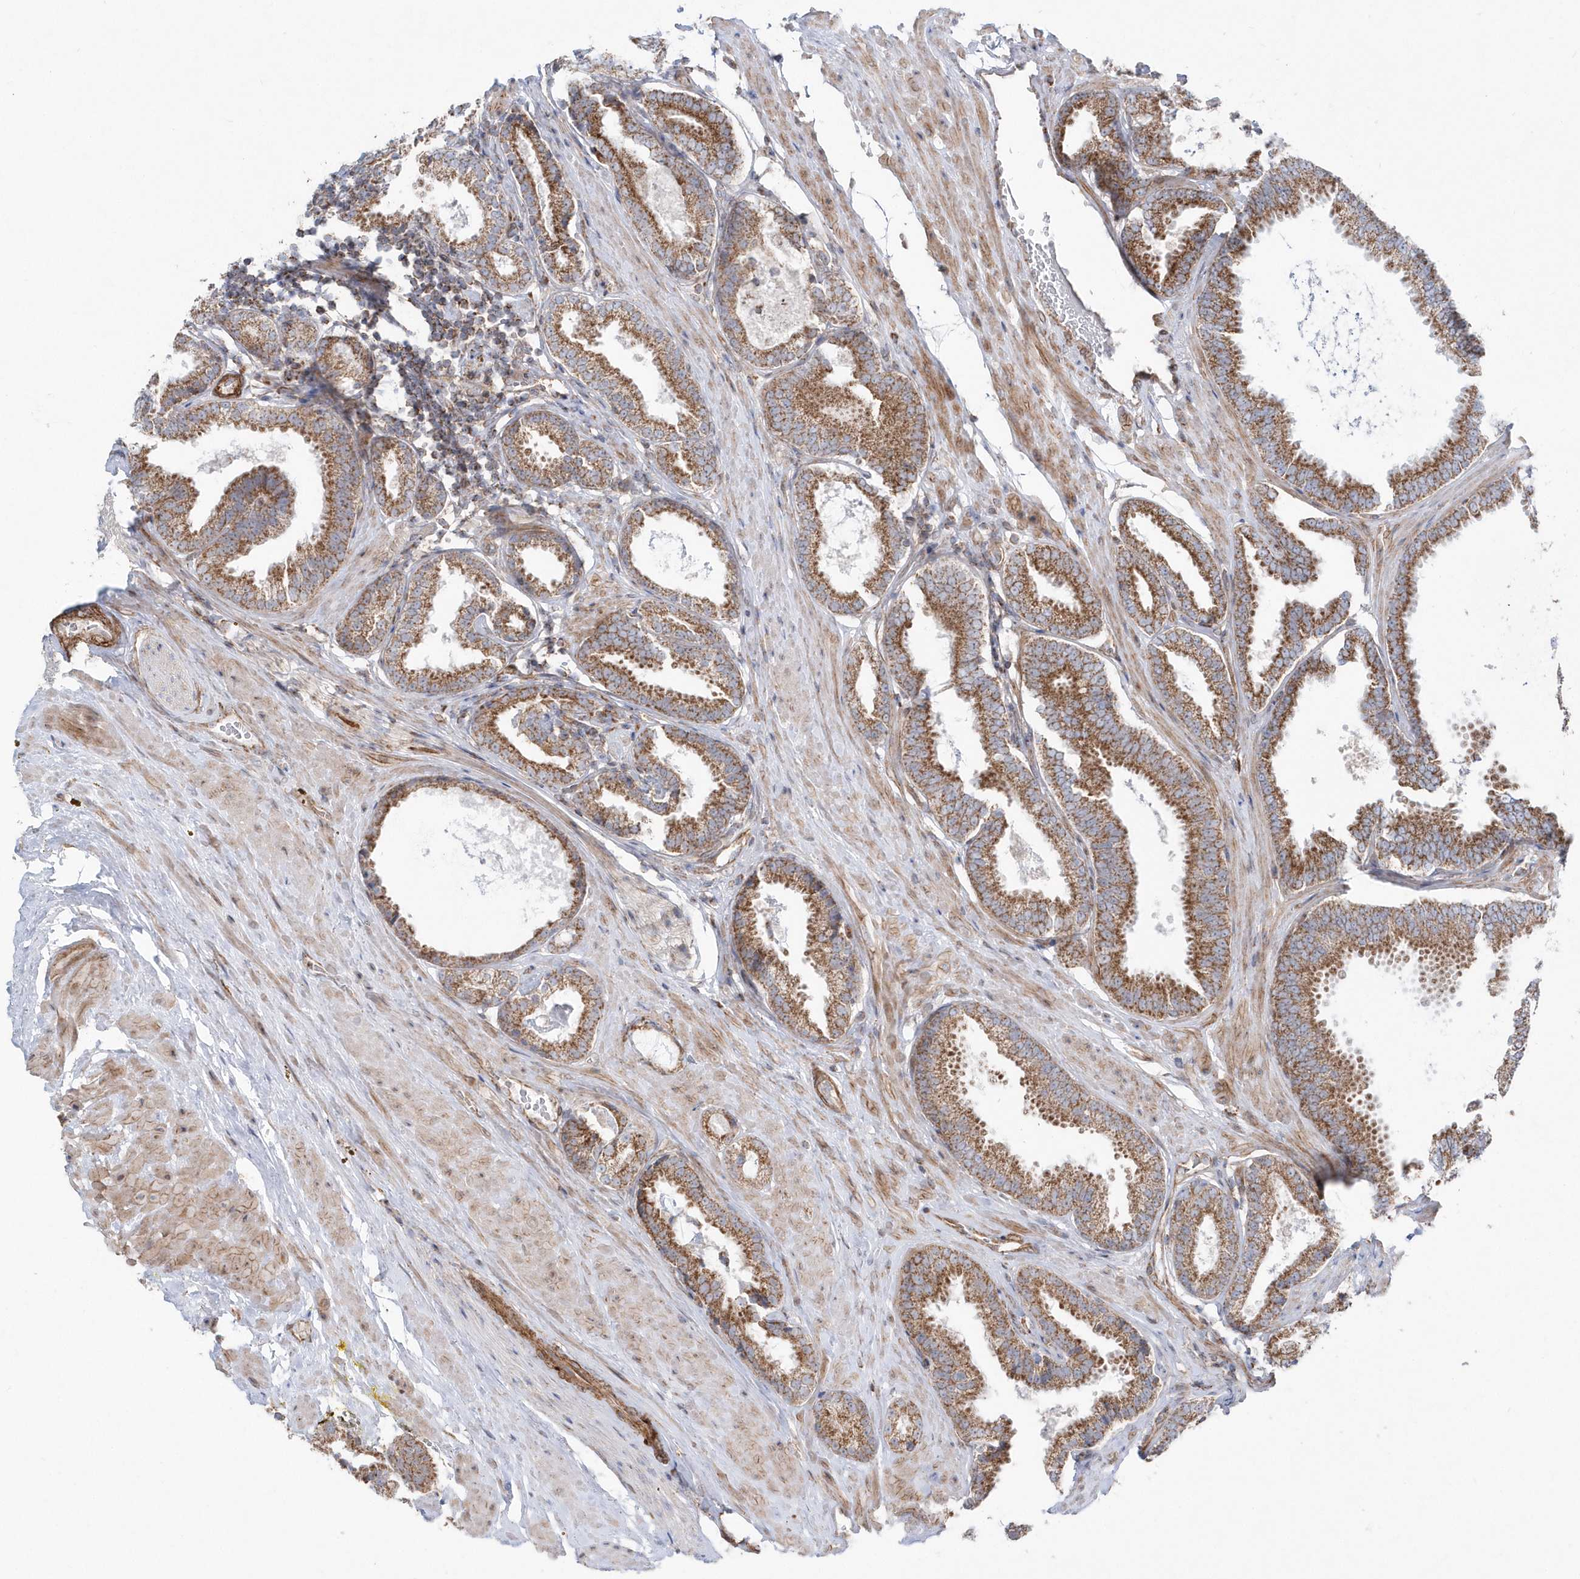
{"staining": {"intensity": "moderate", "quantity": ">75%", "location": "cytoplasmic/membranous"}, "tissue": "prostate cancer", "cell_type": "Tumor cells", "image_type": "cancer", "snomed": [{"axis": "morphology", "description": "Normal tissue, NOS"}, {"axis": "morphology", "description": "Adenocarcinoma, Low grade"}, {"axis": "topography", "description": "Prostate"}, {"axis": "topography", "description": "Peripheral nerve tissue"}], "caption": "Immunohistochemical staining of human prostate cancer exhibits moderate cytoplasmic/membranous protein expression in about >75% of tumor cells.", "gene": "OPA1", "patient": {"sex": "male", "age": 71}}